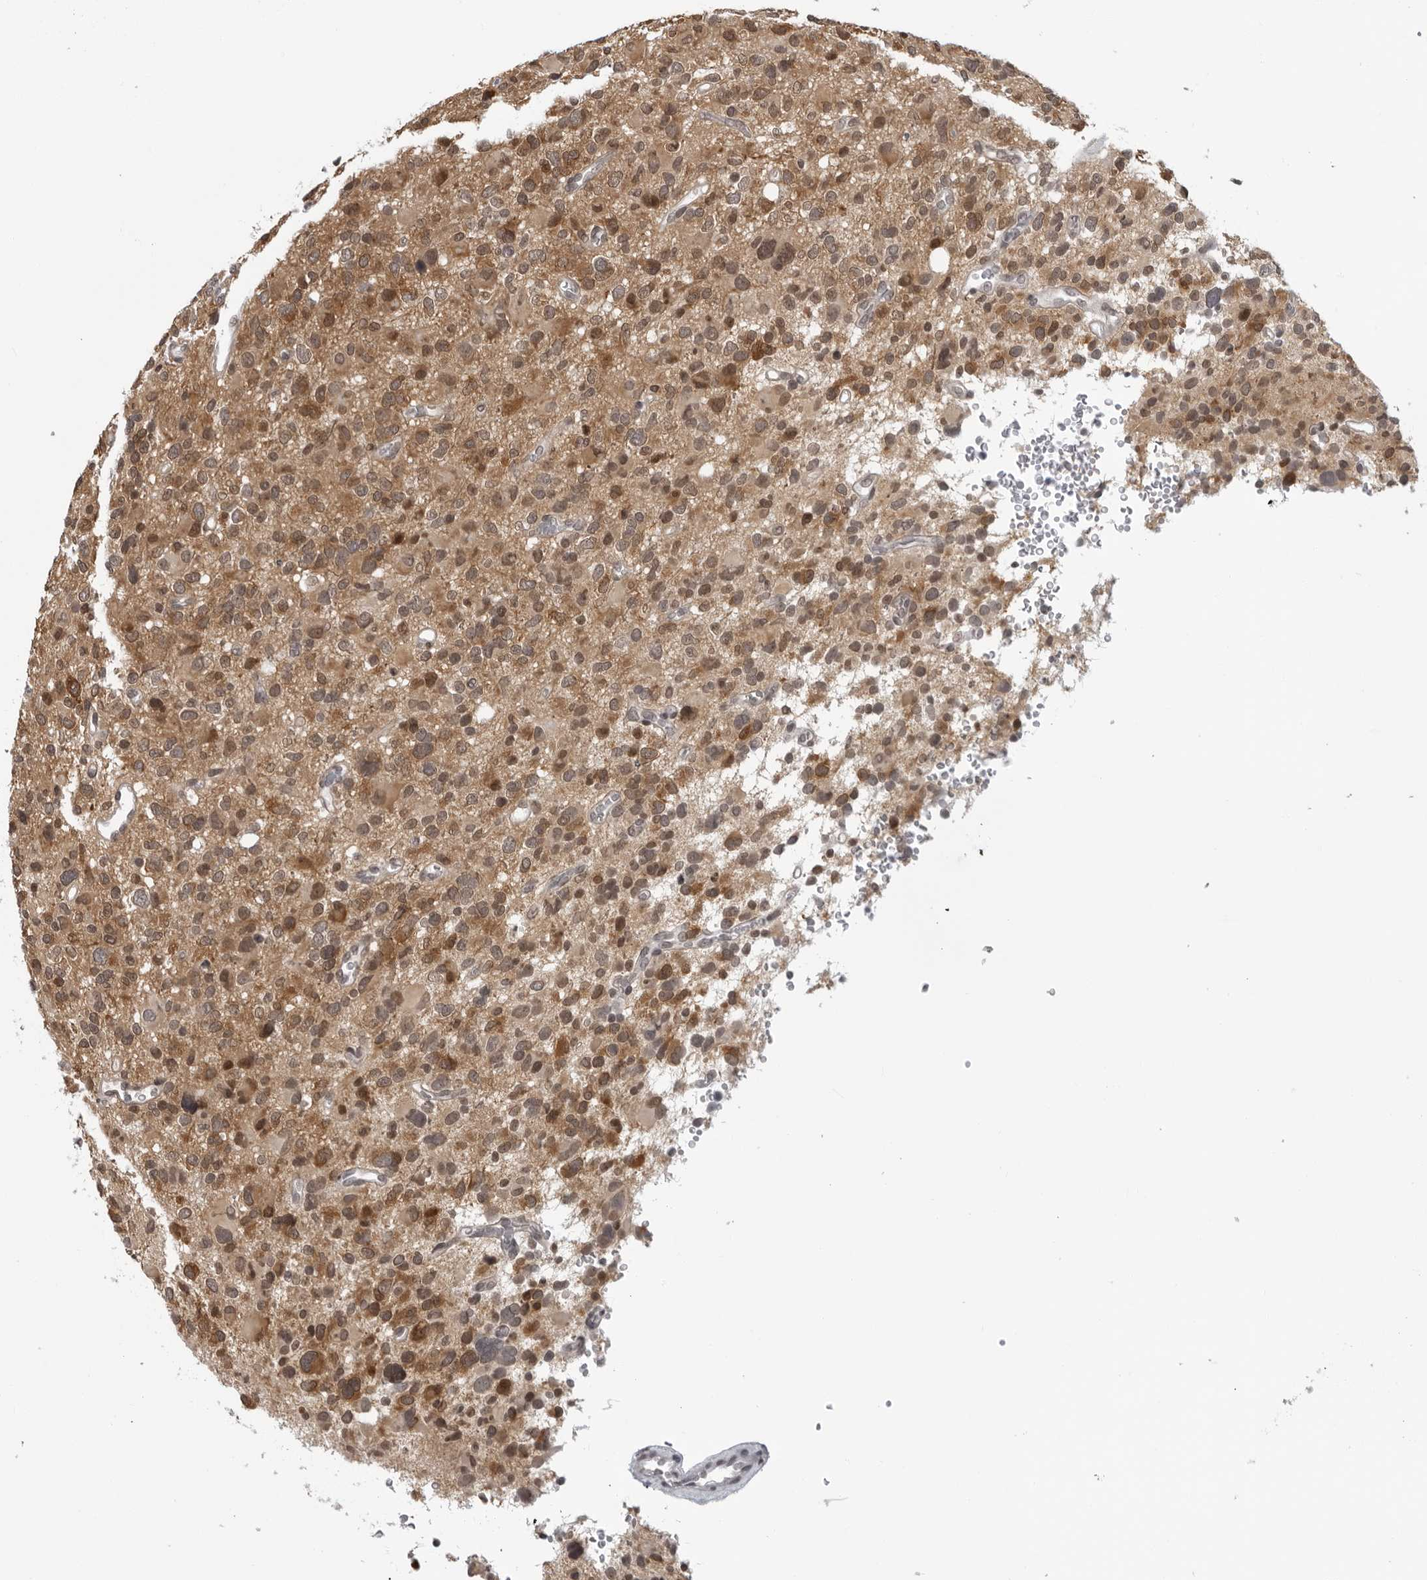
{"staining": {"intensity": "moderate", "quantity": ">75%", "location": "cytoplasmic/membranous,nuclear"}, "tissue": "glioma", "cell_type": "Tumor cells", "image_type": "cancer", "snomed": [{"axis": "morphology", "description": "Glioma, malignant, High grade"}, {"axis": "topography", "description": "Brain"}], "caption": "Human malignant glioma (high-grade) stained with a brown dye demonstrates moderate cytoplasmic/membranous and nuclear positive positivity in about >75% of tumor cells.", "gene": "MAF", "patient": {"sex": "male", "age": 48}}